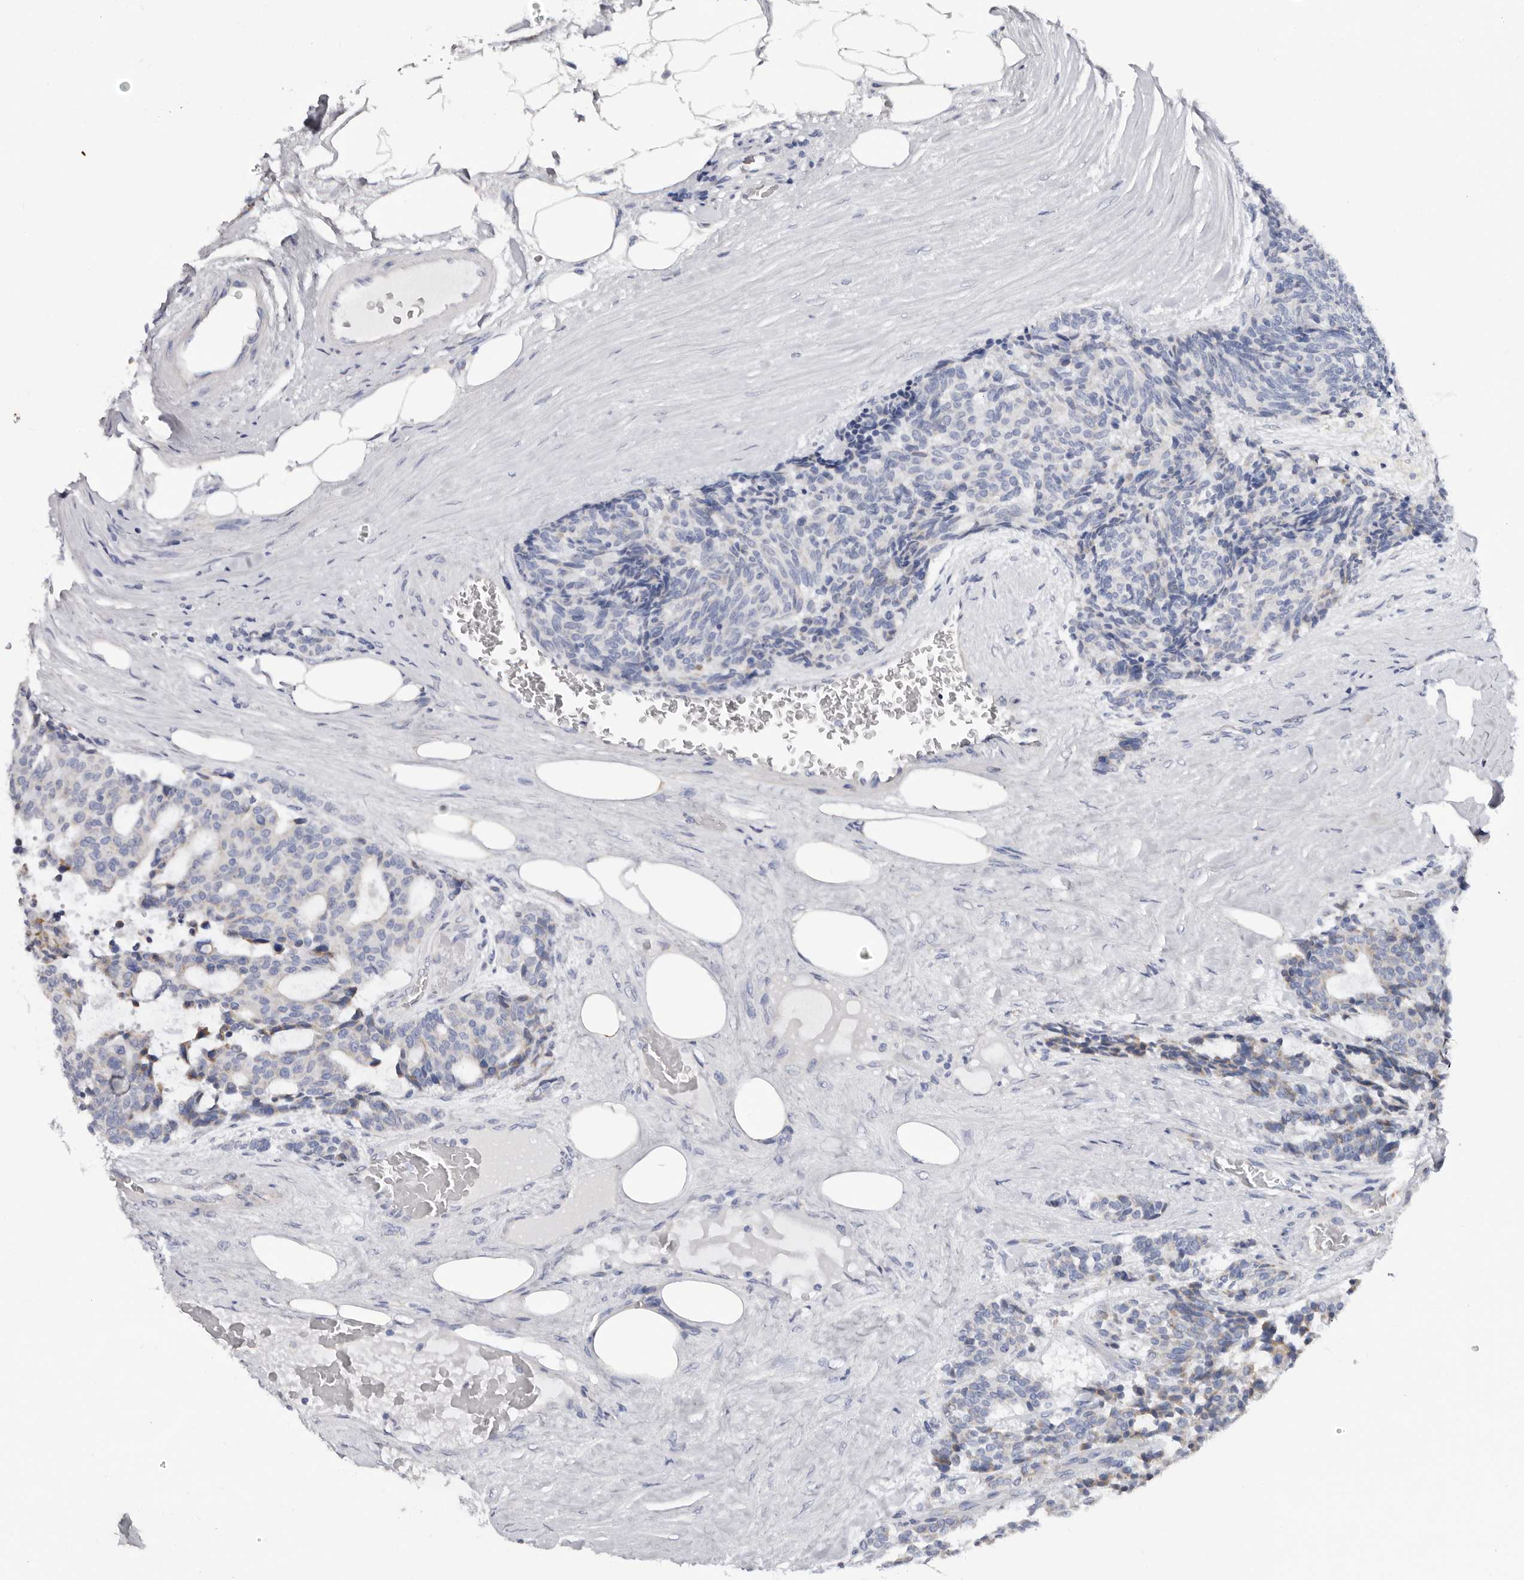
{"staining": {"intensity": "weak", "quantity": "25%-75%", "location": "cytoplasmic/membranous"}, "tissue": "carcinoid", "cell_type": "Tumor cells", "image_type": "cancer", "snomed": [{"axis": "morphology", "description": "Carcinoid, malignant, NOS"}, {"axis": "topography", "description": "Pancreas"}], "caption": "Carcinoid (malignant) stained with a protein marker shows weak staining in tumor cells.", "gene": "RSPO2", "patient": {"sex": "female", "age": 54}}